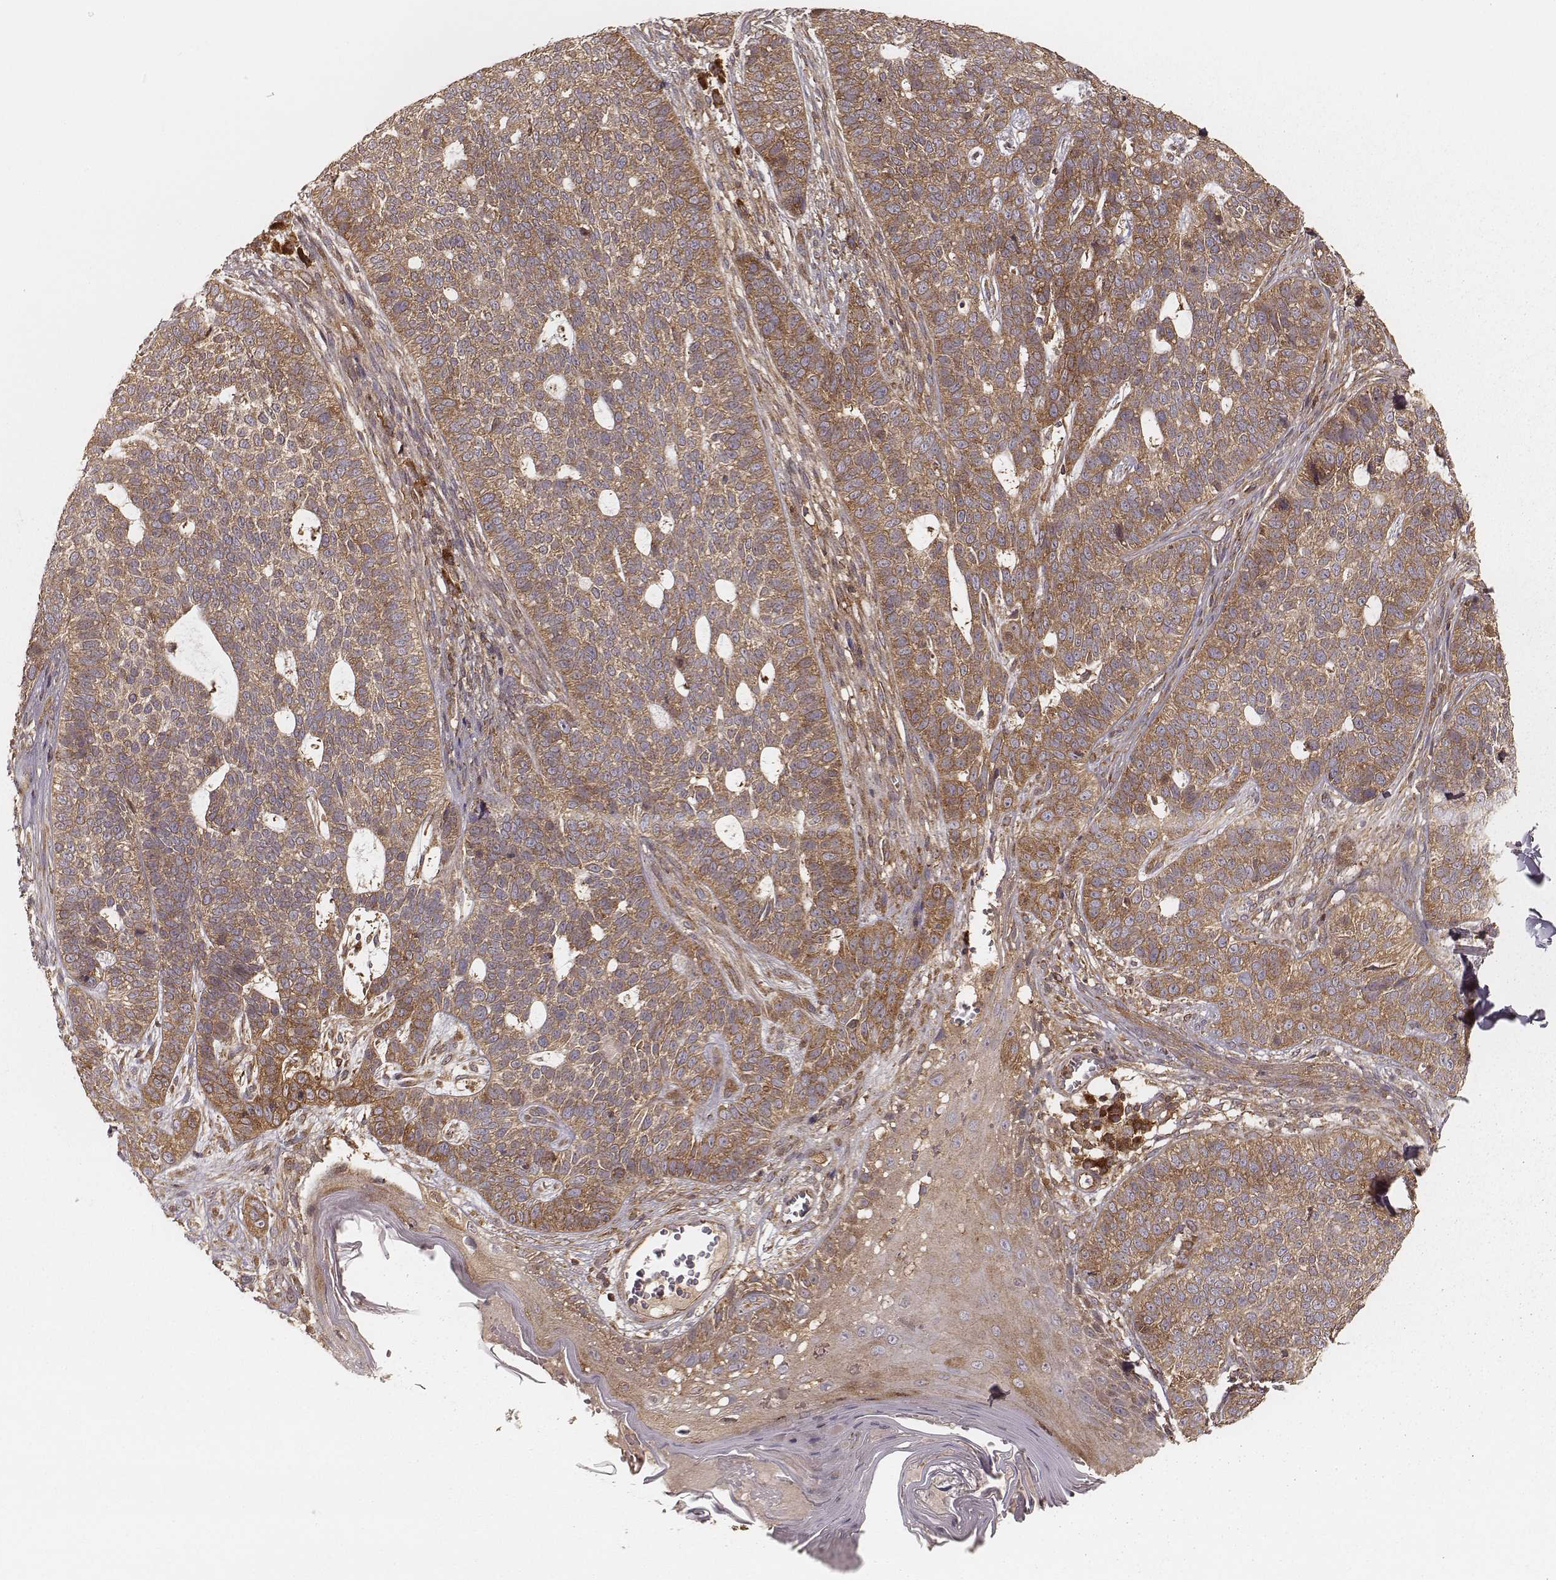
{"staining": {"intensity": "moderate", "quantity": ">75%", "location": "cytoplasmic/membranous"}, "tissue": "skin cancer", "cell_type": "Tumor cells", "image_type": "cancer", "snomed": [{"axis": "morphology", "description": "Basal cell carcinoma"}, {"axis": "topography", "description": "Skin"}], "caption": "Protein staining by immunohistochemistry (IHC) displays moderate cytoplasmic/membranous positivity in about >75% of tumor cells in skin basal cell carcinoma.", "gene": "CARS1", "patient": {"sex": "female", "age": 69}}